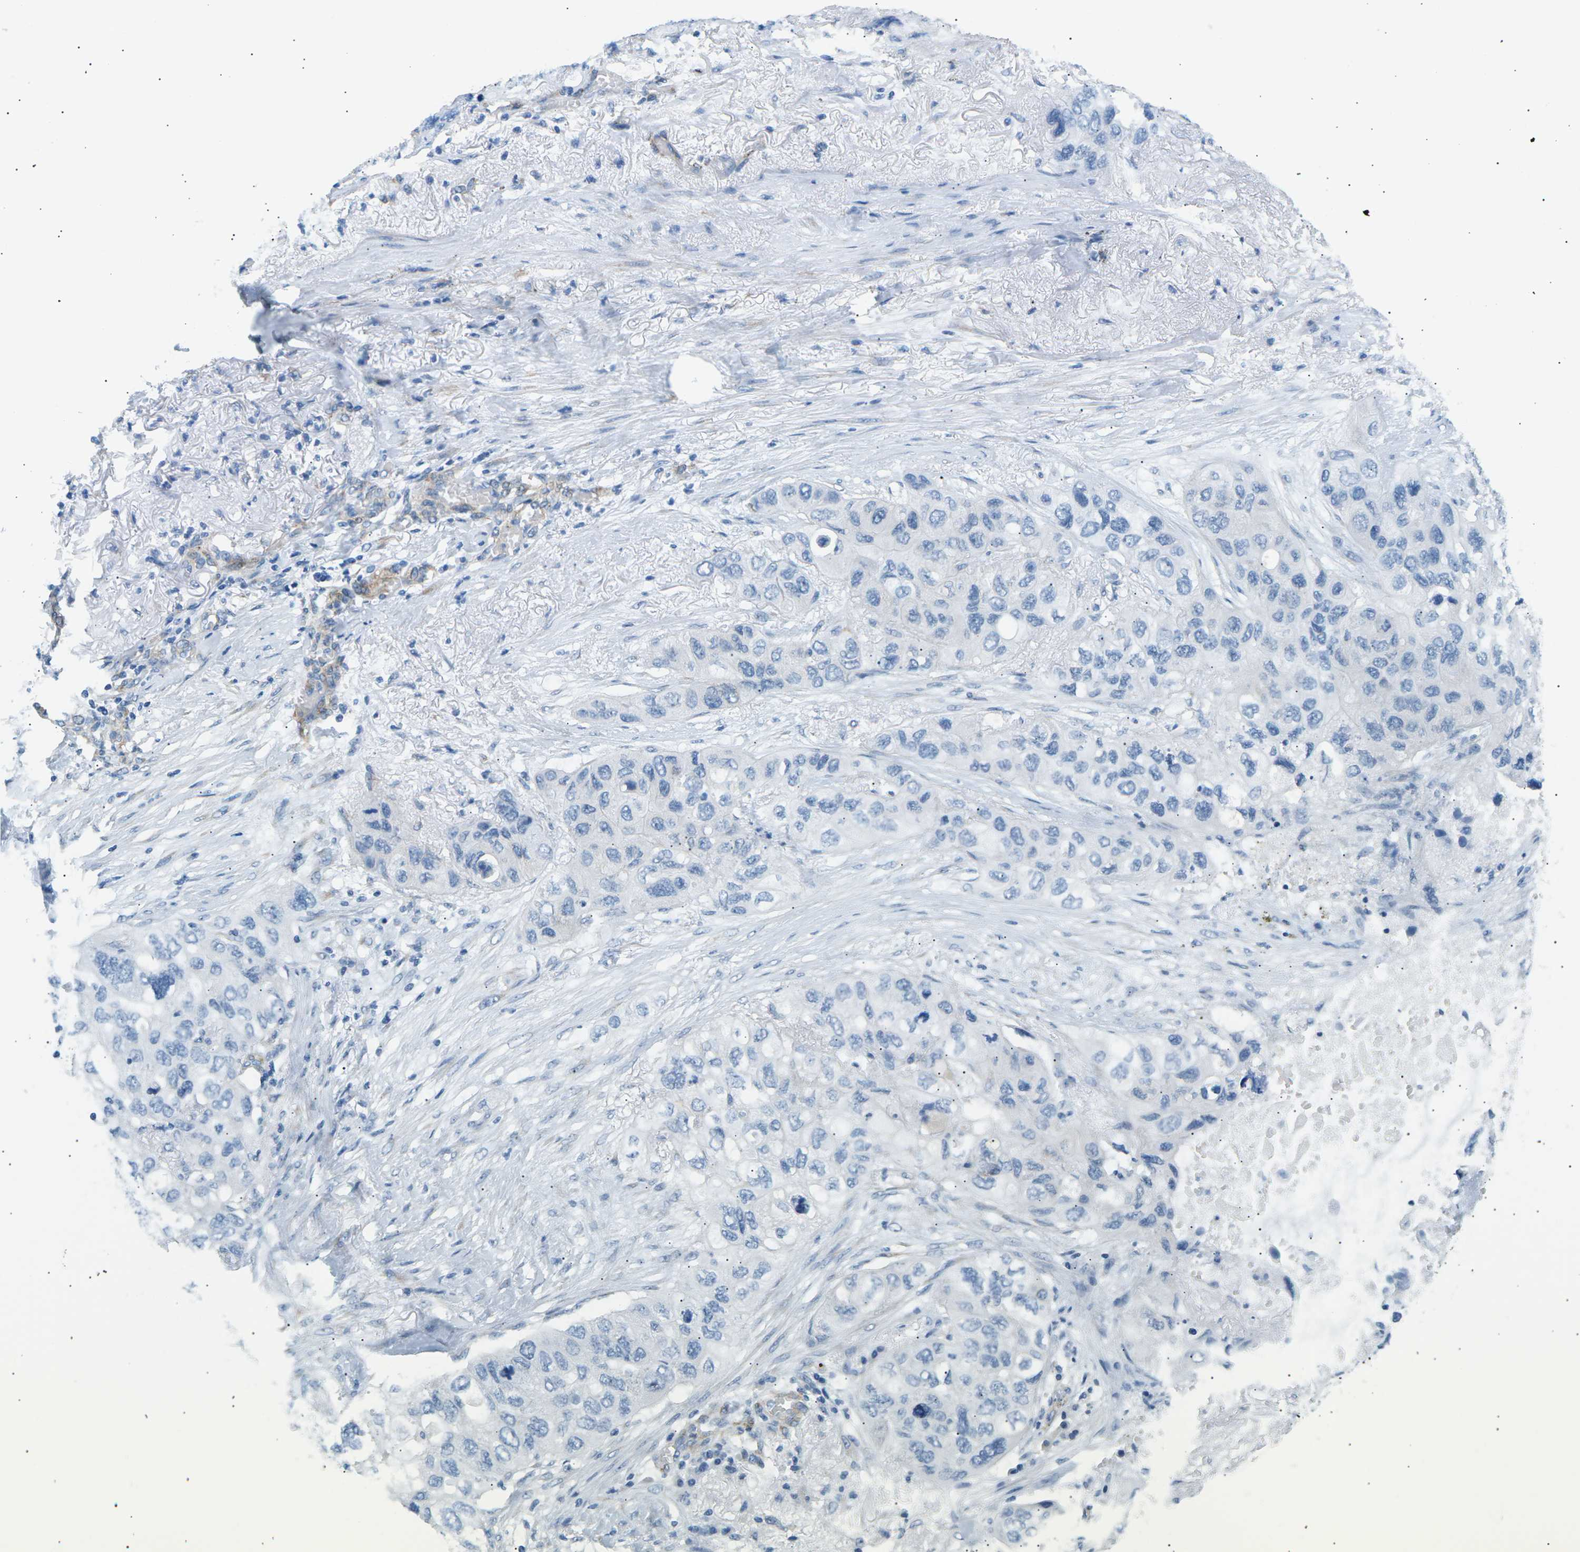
{"staining": {"intensity": "negative", "quantity": "none", "location": "none"}, "tissue": "lung cancer", "cell_type": "Tumor cells", "image_type": "cancer", "snomed": [{"axis": "morphology", "description": "Squamous cell carcinoma, NOS"}, {"axis": "topography", "description": "Lung"}], "caption": "DAB immunohistochemical staining of lung cancer (squamous cell carcinoma) displays no significant positivity in tumor cells. The staining was performed using DAB (3,3'-diaminobenzidine) to visualize the protein expression in brown, while the nuclei were stained in blue with hematoxylin (Magnification: 20x).", "gene": "SEPTIN5", "patient": {"sex": "female", "age": 73}}